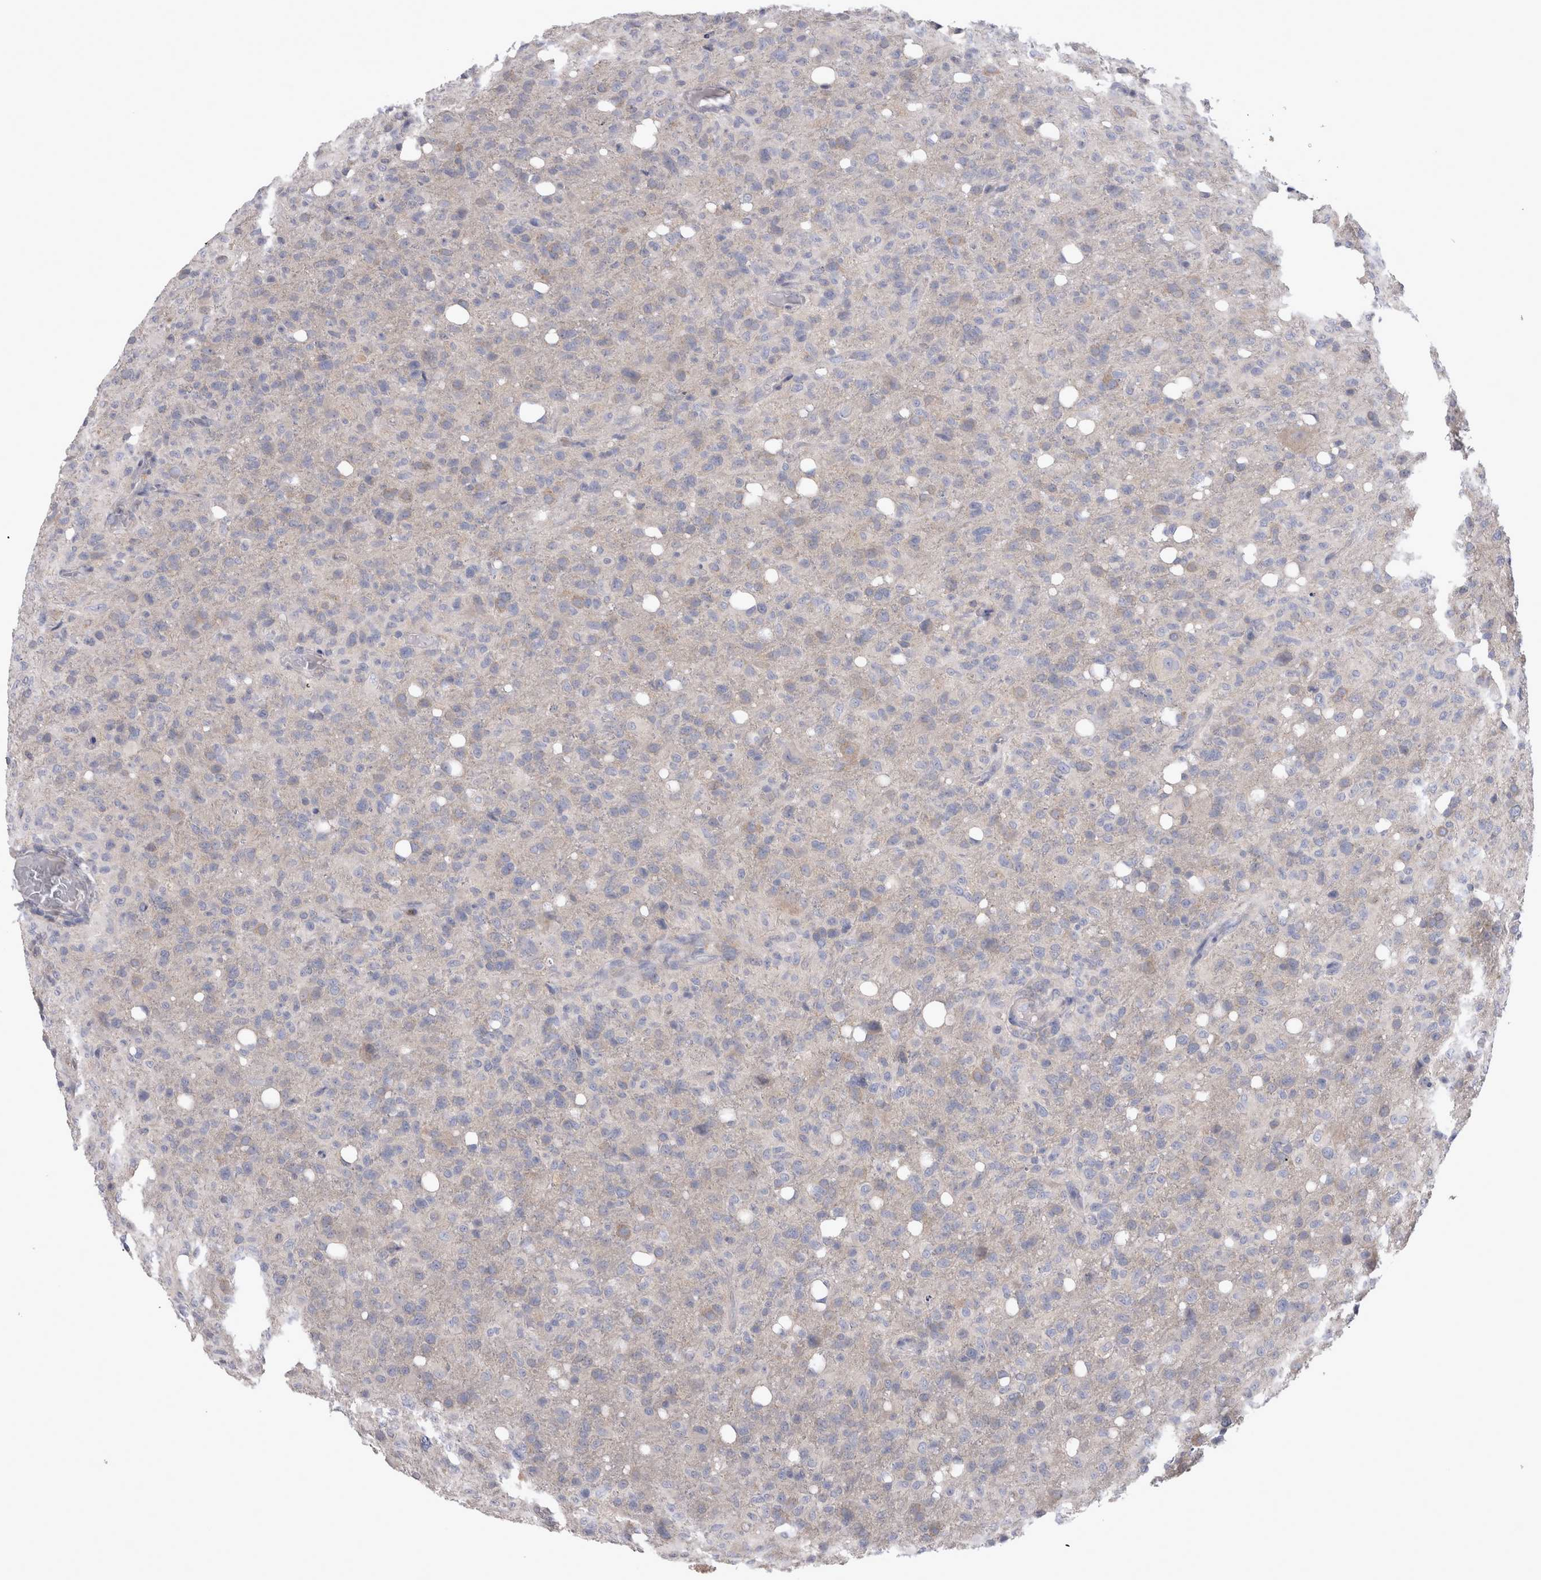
{"staining": {"intensity": "negative", "quantity": "none", "location": "none"}, "tissue": "glioma", "cell_type": "Tumor cells", "image_type": "cancer", "snomed": [{"axis": "morphology", "description": "Glioma, malignant, High grade"}, {"axis": "topography", "description": "Brain"}], "caption": "A micrograph of human malignant glioma (high-grade) is negative for staining in tumor cells.", "gene": "LRRC40", "patient": {"sex": "female", "age": 57}}